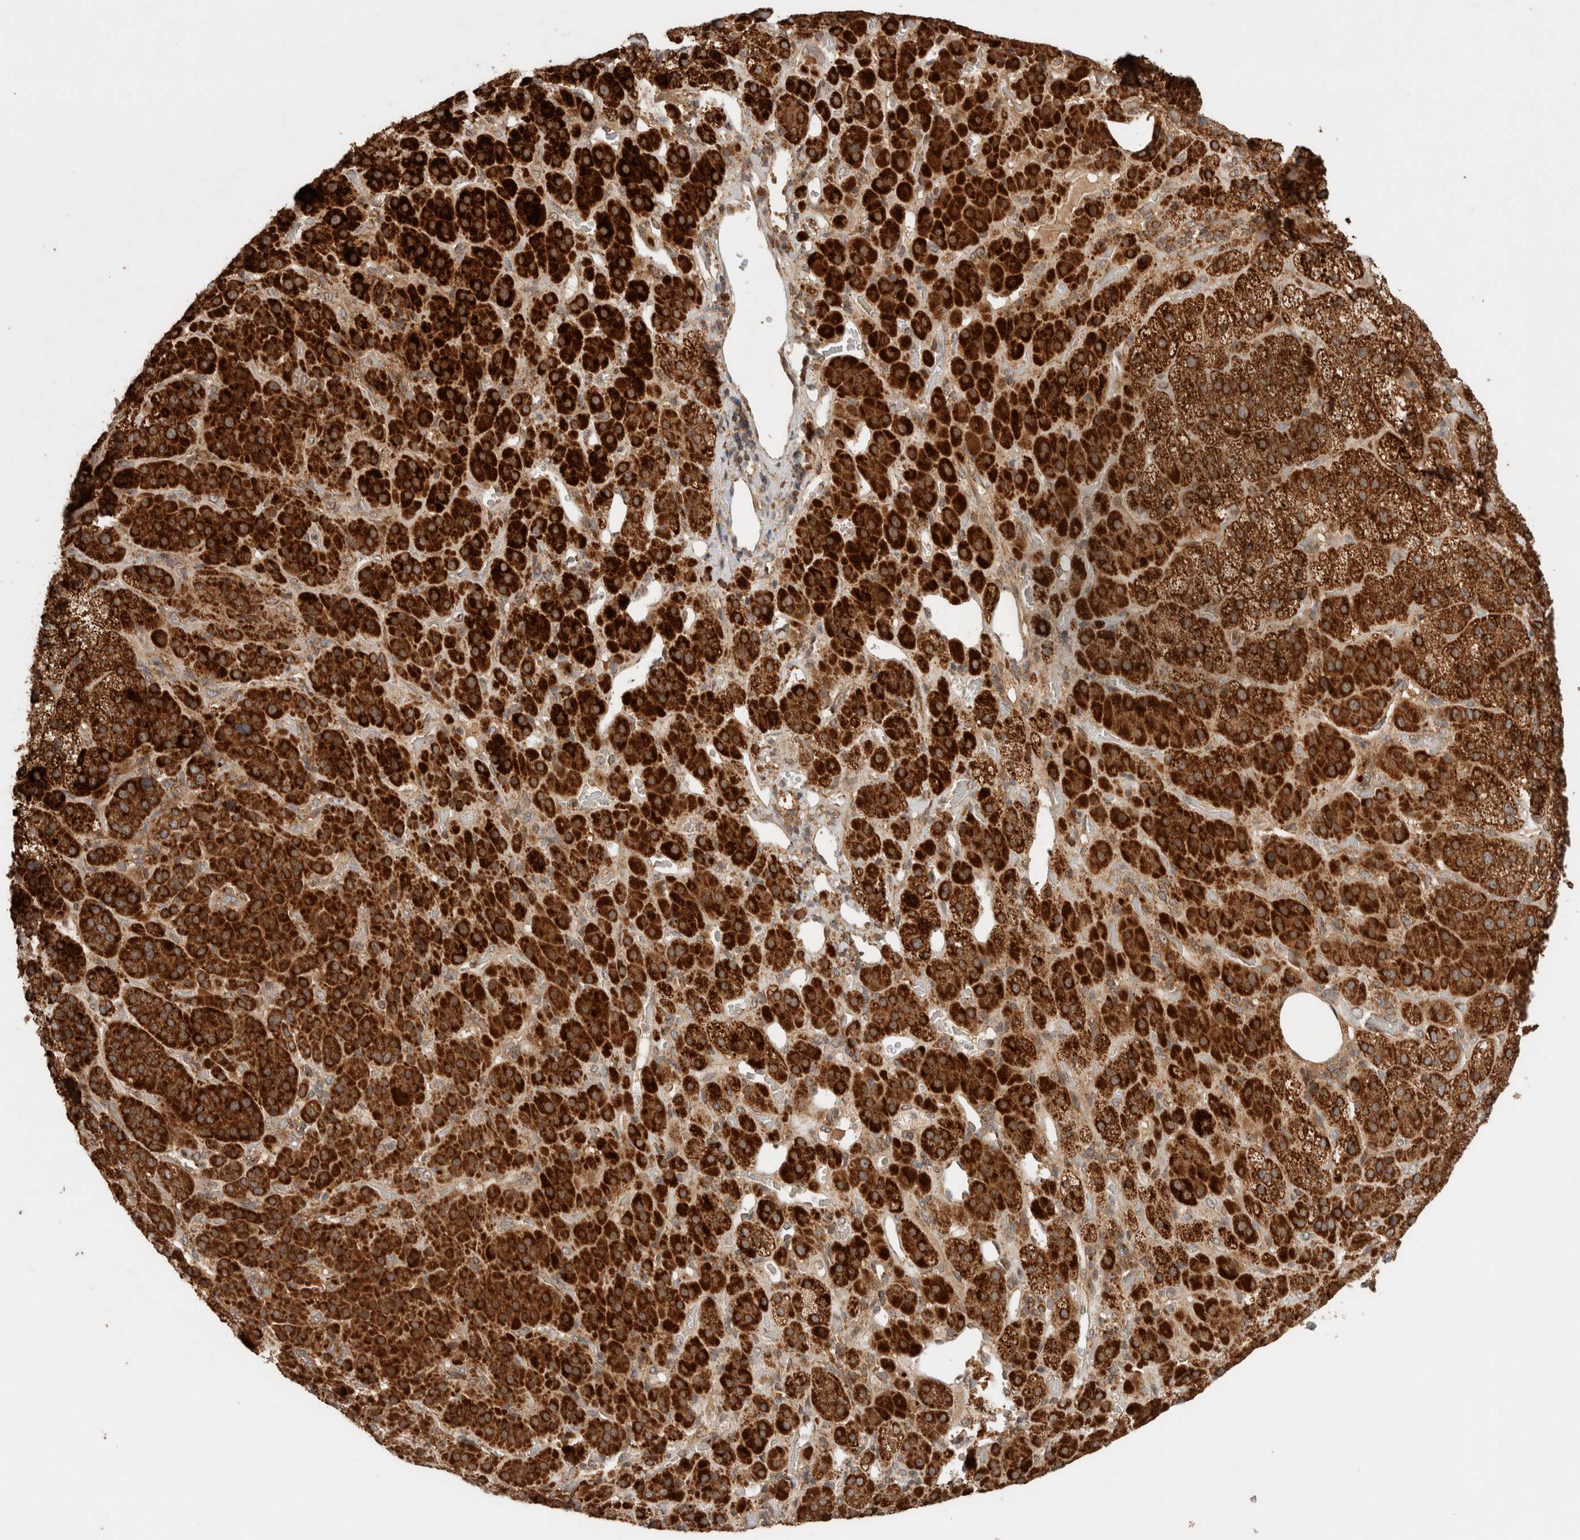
{"staining": {"intensity": "strong", "quantity": ">75%", "location": "cytoplasmic/membranous"}, "tissue": "adrenal gland", "cell_type": "Glandular cells", "image_type": "normal", "snomed": [{"axis": "morphology", "description": "Normal tissue, NOS"}, {"axis": "topography", "description": "Adrenal gland"}], "caption": "Protein staining displays strong cytoplasmic/membranous positivity in about >75% of glandular cells in benign adrenal gland. The staining was performed using DAB, with brown indicating positive protein expression. Nuclei are stained blue with hematoxylin.", "gene": "EIF2B3", "patient": {"sex": "male", "age": 57}}